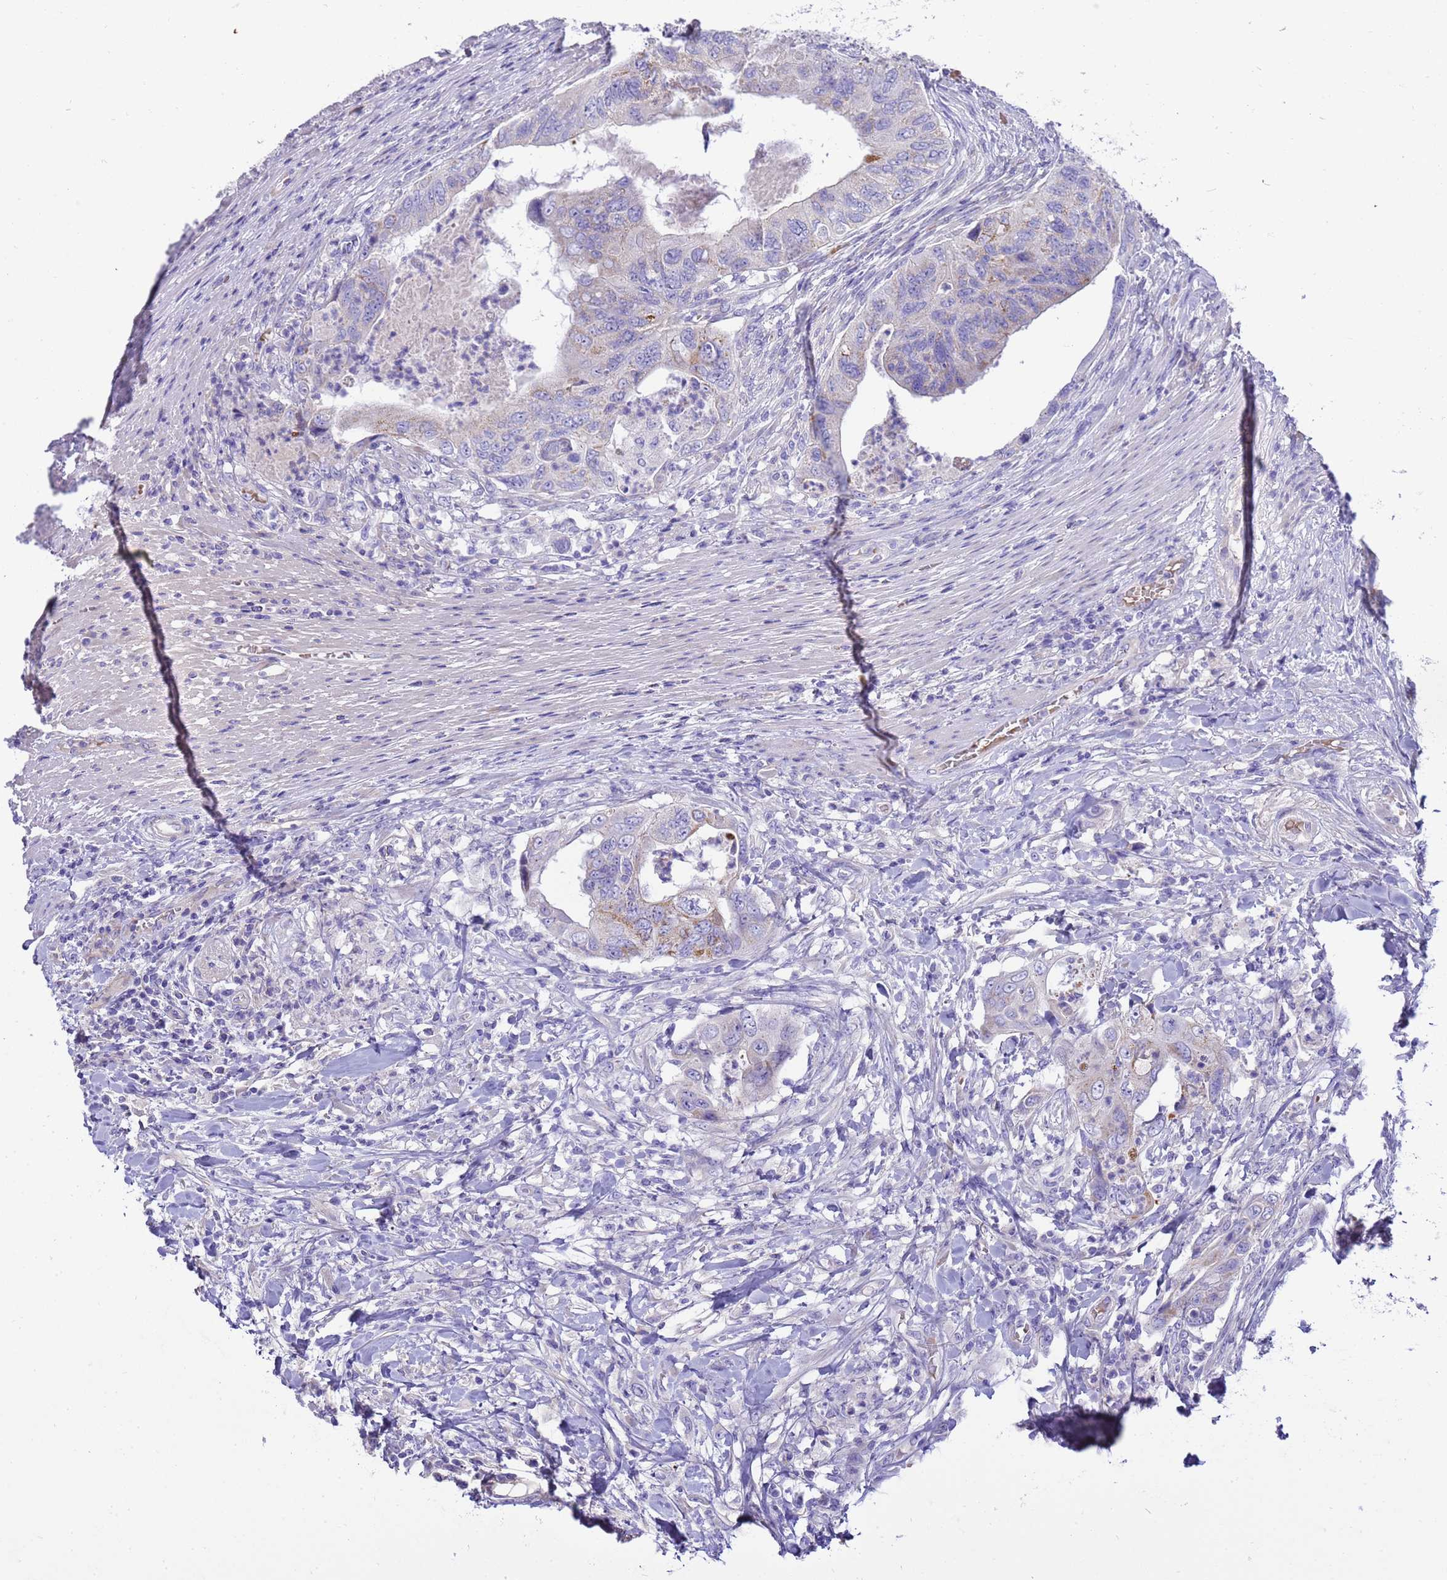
{"staining": {"intensity": "weak", "quantity": "<25%", "location": "cytoplasmic/membranous"}, "tissue": "colorectal cancer", "cell_type": "Tumor cells", "image_type": "cancer", "snomed": [{"axis": "morphology", "description": "Adenocarcinoma, NOS"}, {"axis": "topography", "description": "Rectum"}], "caption": "This is an IHC photomicrograph of human colorectal adenocarcinoma. There is no positivity in tumor cells.", "gene": "RIPPLY2", "patient": {"sex": "male", "age": 63}}